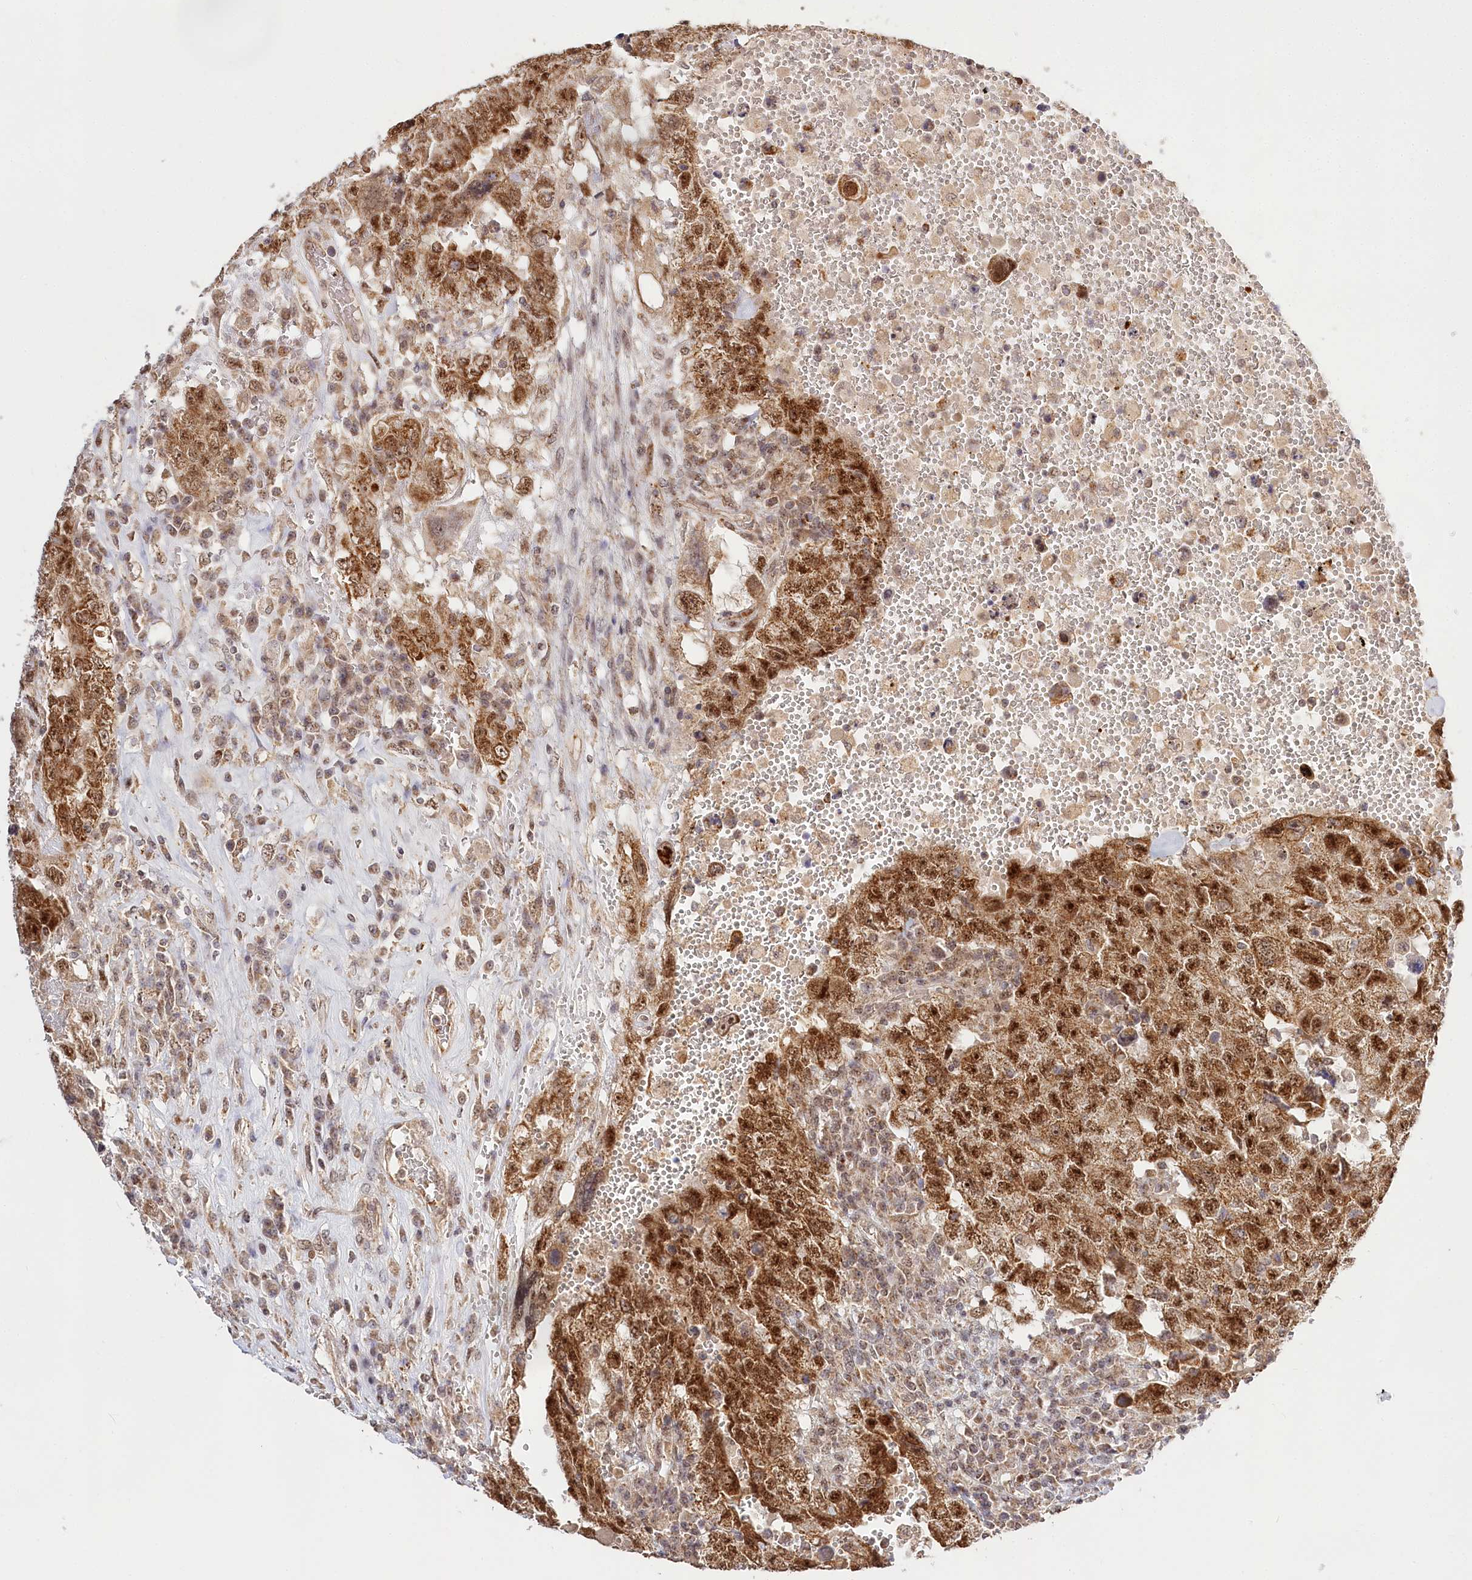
{"staining": {"intensity": "strong", "quantity": ">75%", "location": "cytoplasmic/membranous,nuclear"}, "tissue": "testis cancer", "cell_type": "Tumor cells", "image_type": "cancer", "snomed": [{"axis": "morphology", "description": "Carcinoma, Embryonal, NOS"}, {"axis": "topography", "description": "Testis"}], "caption": "Immunohistochemical staining of human testis cancer (embryonal carcinoma) shows high levels of strong cytoplasmic/membranous and nuclear protein expression in approximately >75% of tumor cells. The protein is shown in brown color, while the nuclei are stained blue.", "gene": "RTN4IP1", "patient": {"sex": "male", "age": 26}}